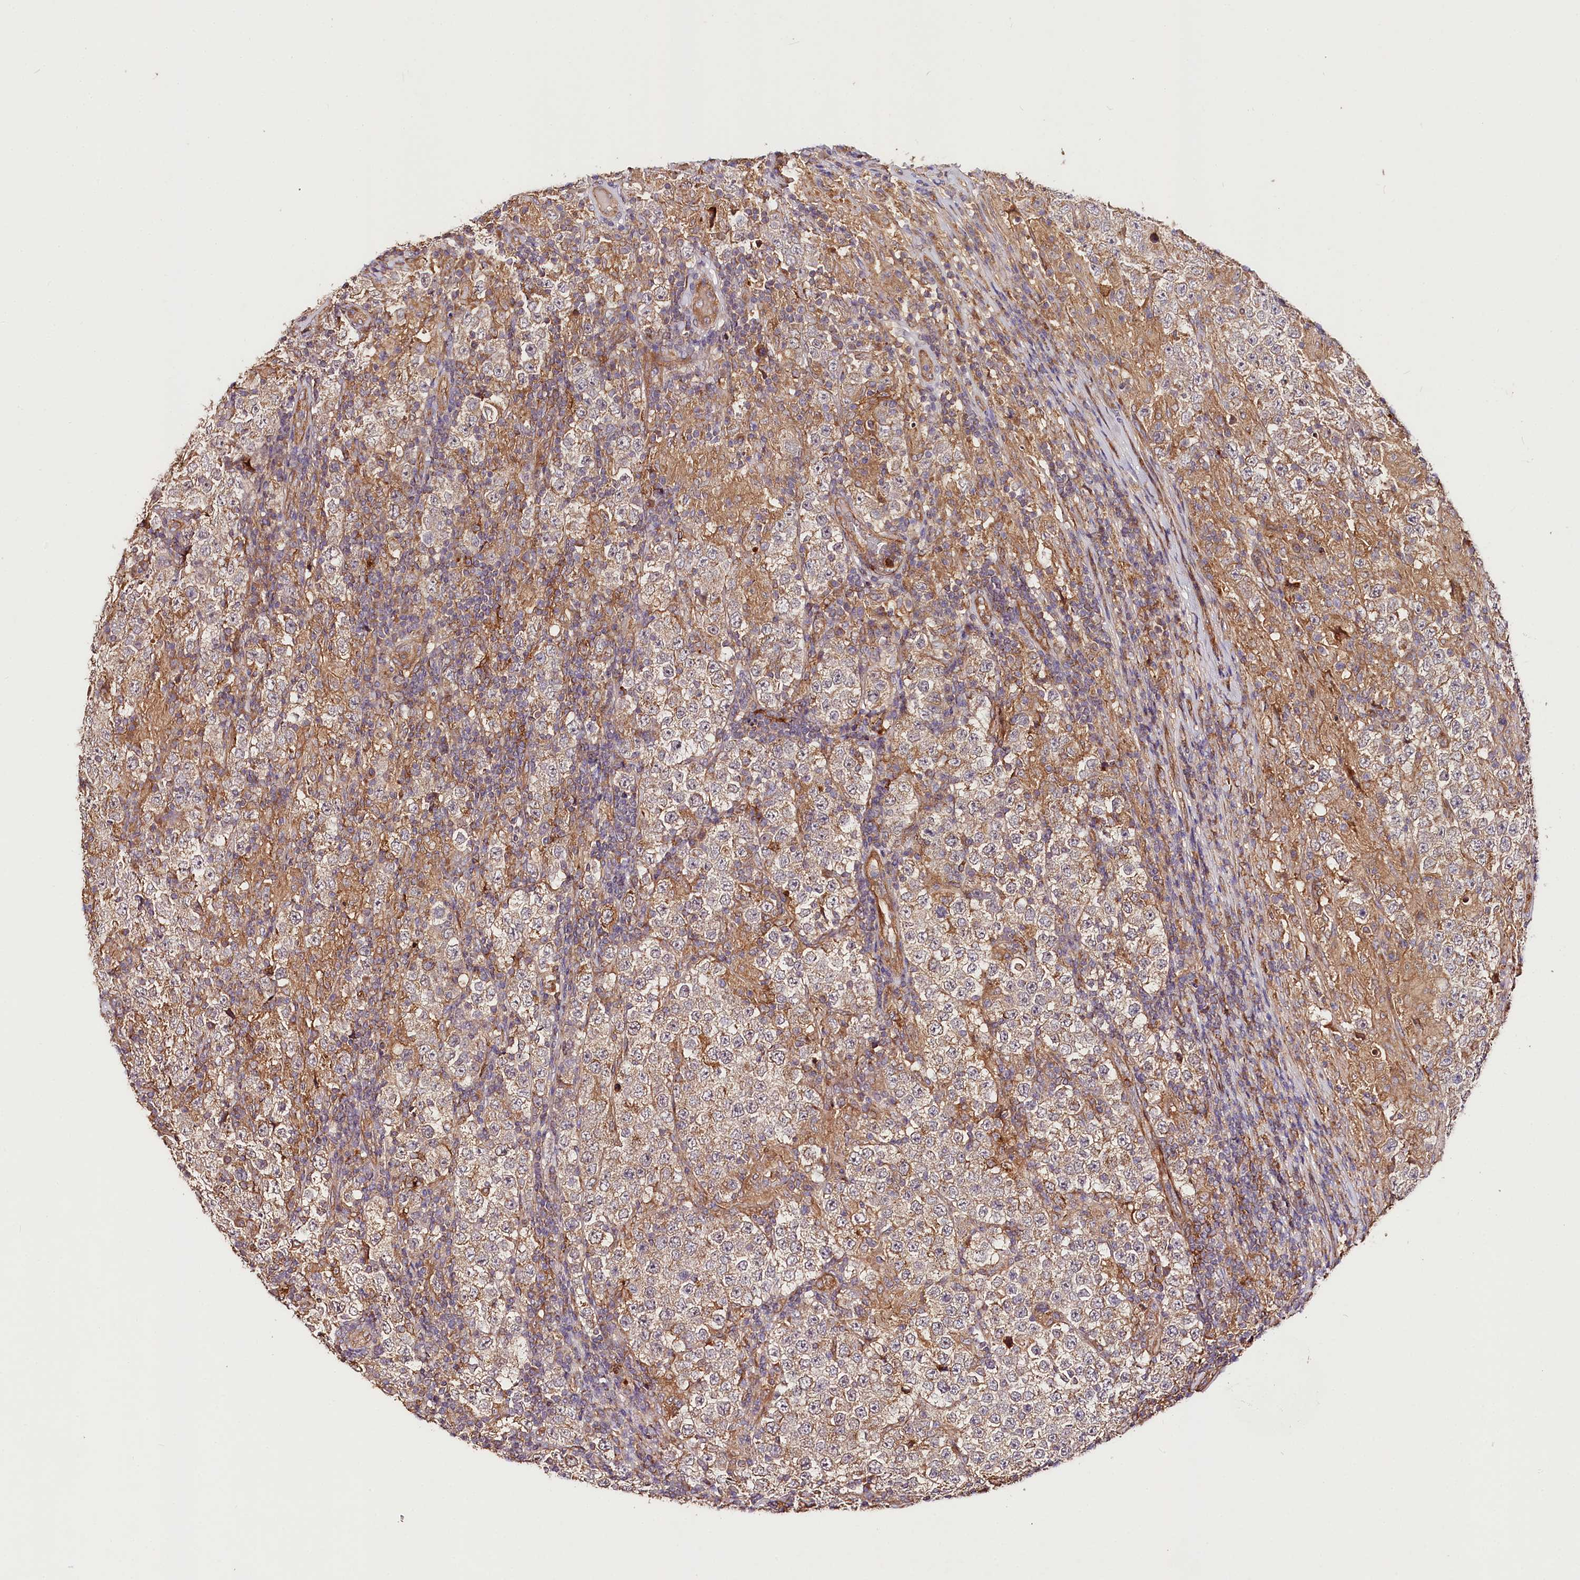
{"staining": {"intensity": "moderate", "quantity": ">75%", "location": "cytoplasmic/membranous"}, "tissue": "testis cancer", "cell_type": "Tumor cells", "image_type": "cancer", "snomed": [{"axis": "morphology", "description": "Normal tissue, NOS"}, {"axis": "morphology", "description": "Urothelial carcinoma, High grade"}, {"axis": "morphology", "description": "Seminoma, NOS"}, {"axis": "morphology", "description": "Carcinoma, Embryonal, NOS"}, {"axis": "topography", "description": "Urinary bladder"}, {"axis": "topography", "description": "Testis"}], "caption": "Testis cancer (embryonal carcinoma) stained for a protein shows moderate cytoplasmic/membranous positivity in tumor cells. The staining is performed using DAB (3,3'-diaminobenzidine) brown chromogen to label protein expression. The nuclei are counter-stained blue using hematoxylin.", "gene": "CSAD", "patient": {"sex": "male", "age": 41}}